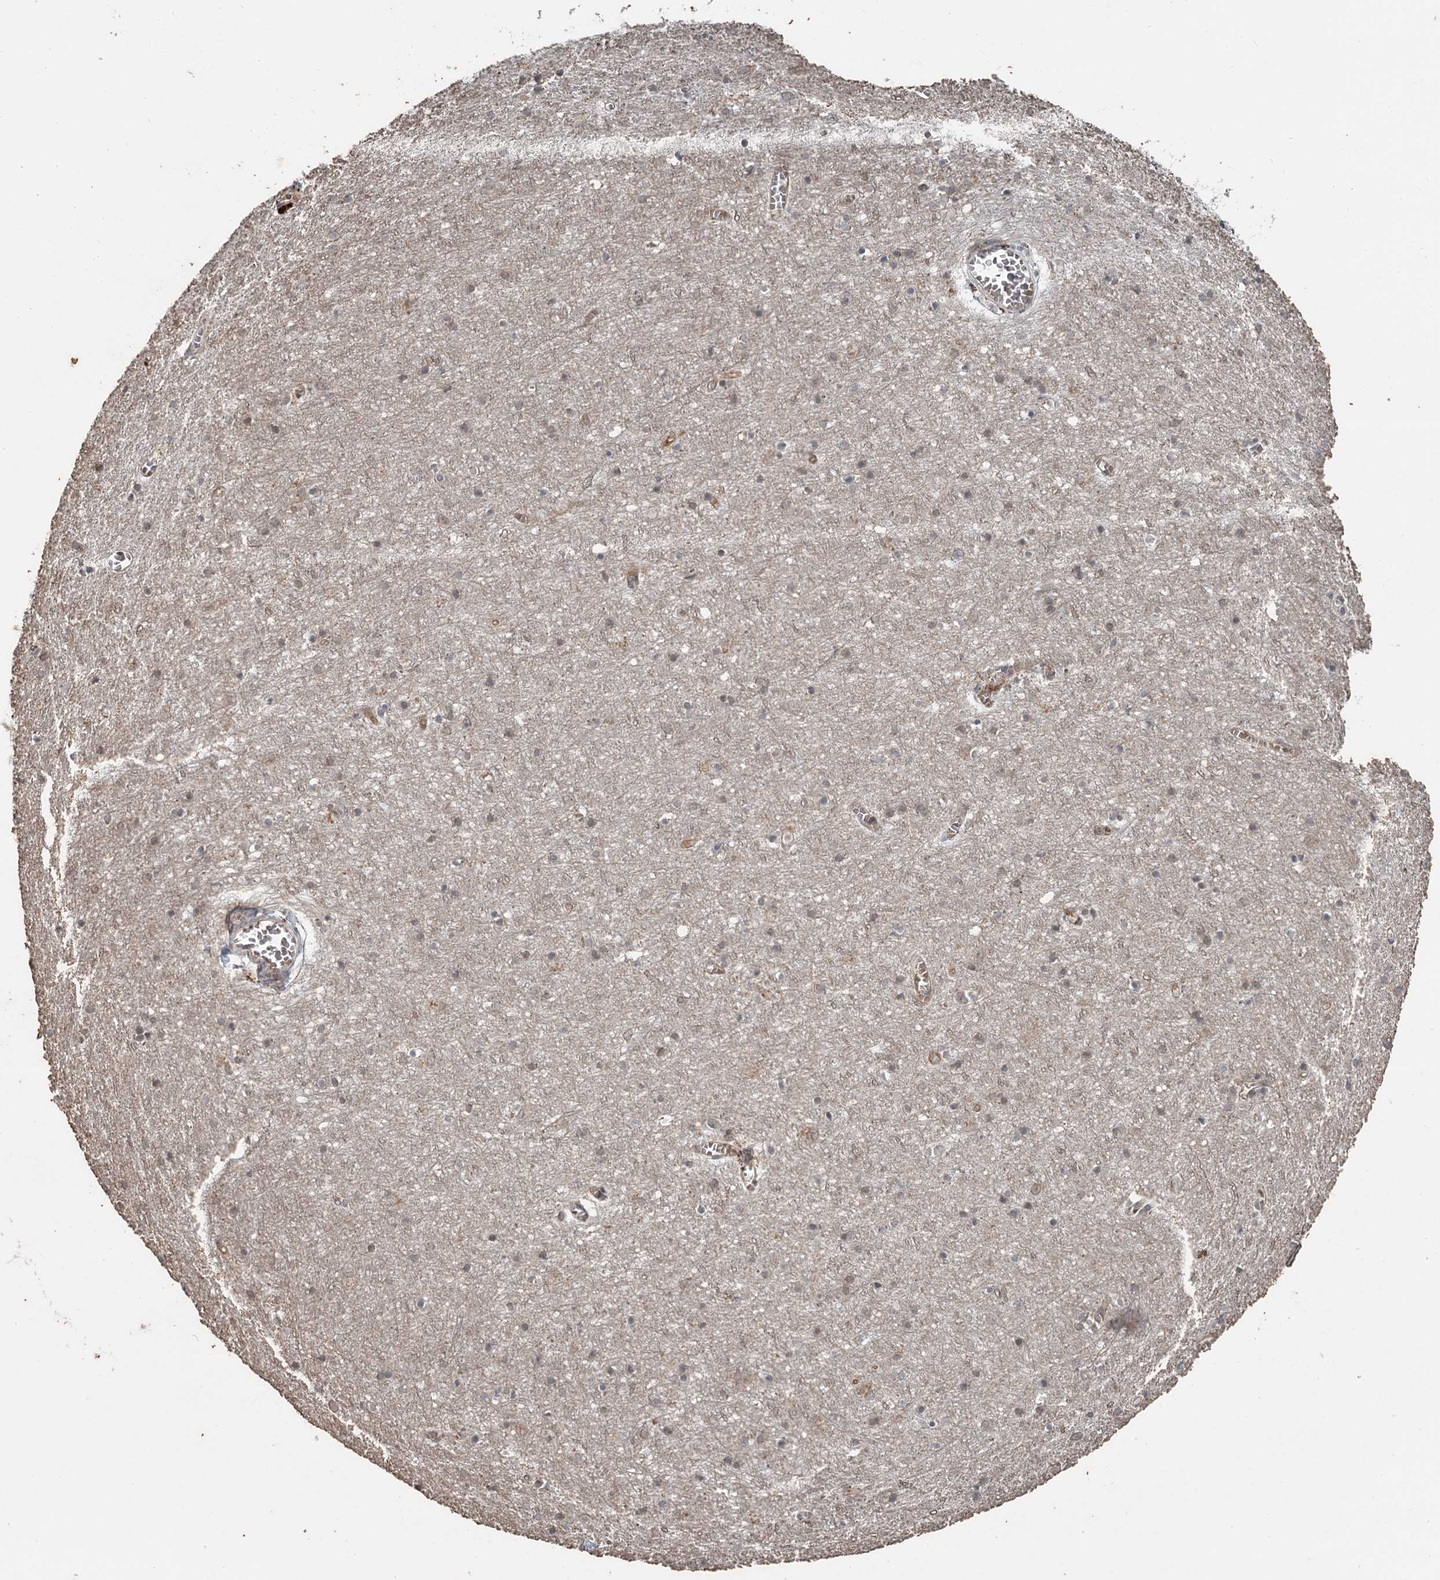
{"staining": {"intensity": "moderate", "quantity": ">75%", "location": "cytoplasmic/membranous"}, "tissue": "cerebral cortex", "cell_type": "Endothelial cells", "image_type": "normal", "snomed": [{"axis": "morphology", "description": "Normal tissue, NOS"}, {"axis": "topography", "description": "Cerebral cortex"}], "caption": "Protein staining displays moderate cytoplasmic/membranous expression in about >75% of endothelial cells in benign cerebral cortex. The staining was performed using DAB to visualize the protein expression in brown, while the nuclei were stained in blue with hematoxylin (Magnification: 20x).", "gene": "SLC39A8", "patient": {"sex": "female", "age": 64}}